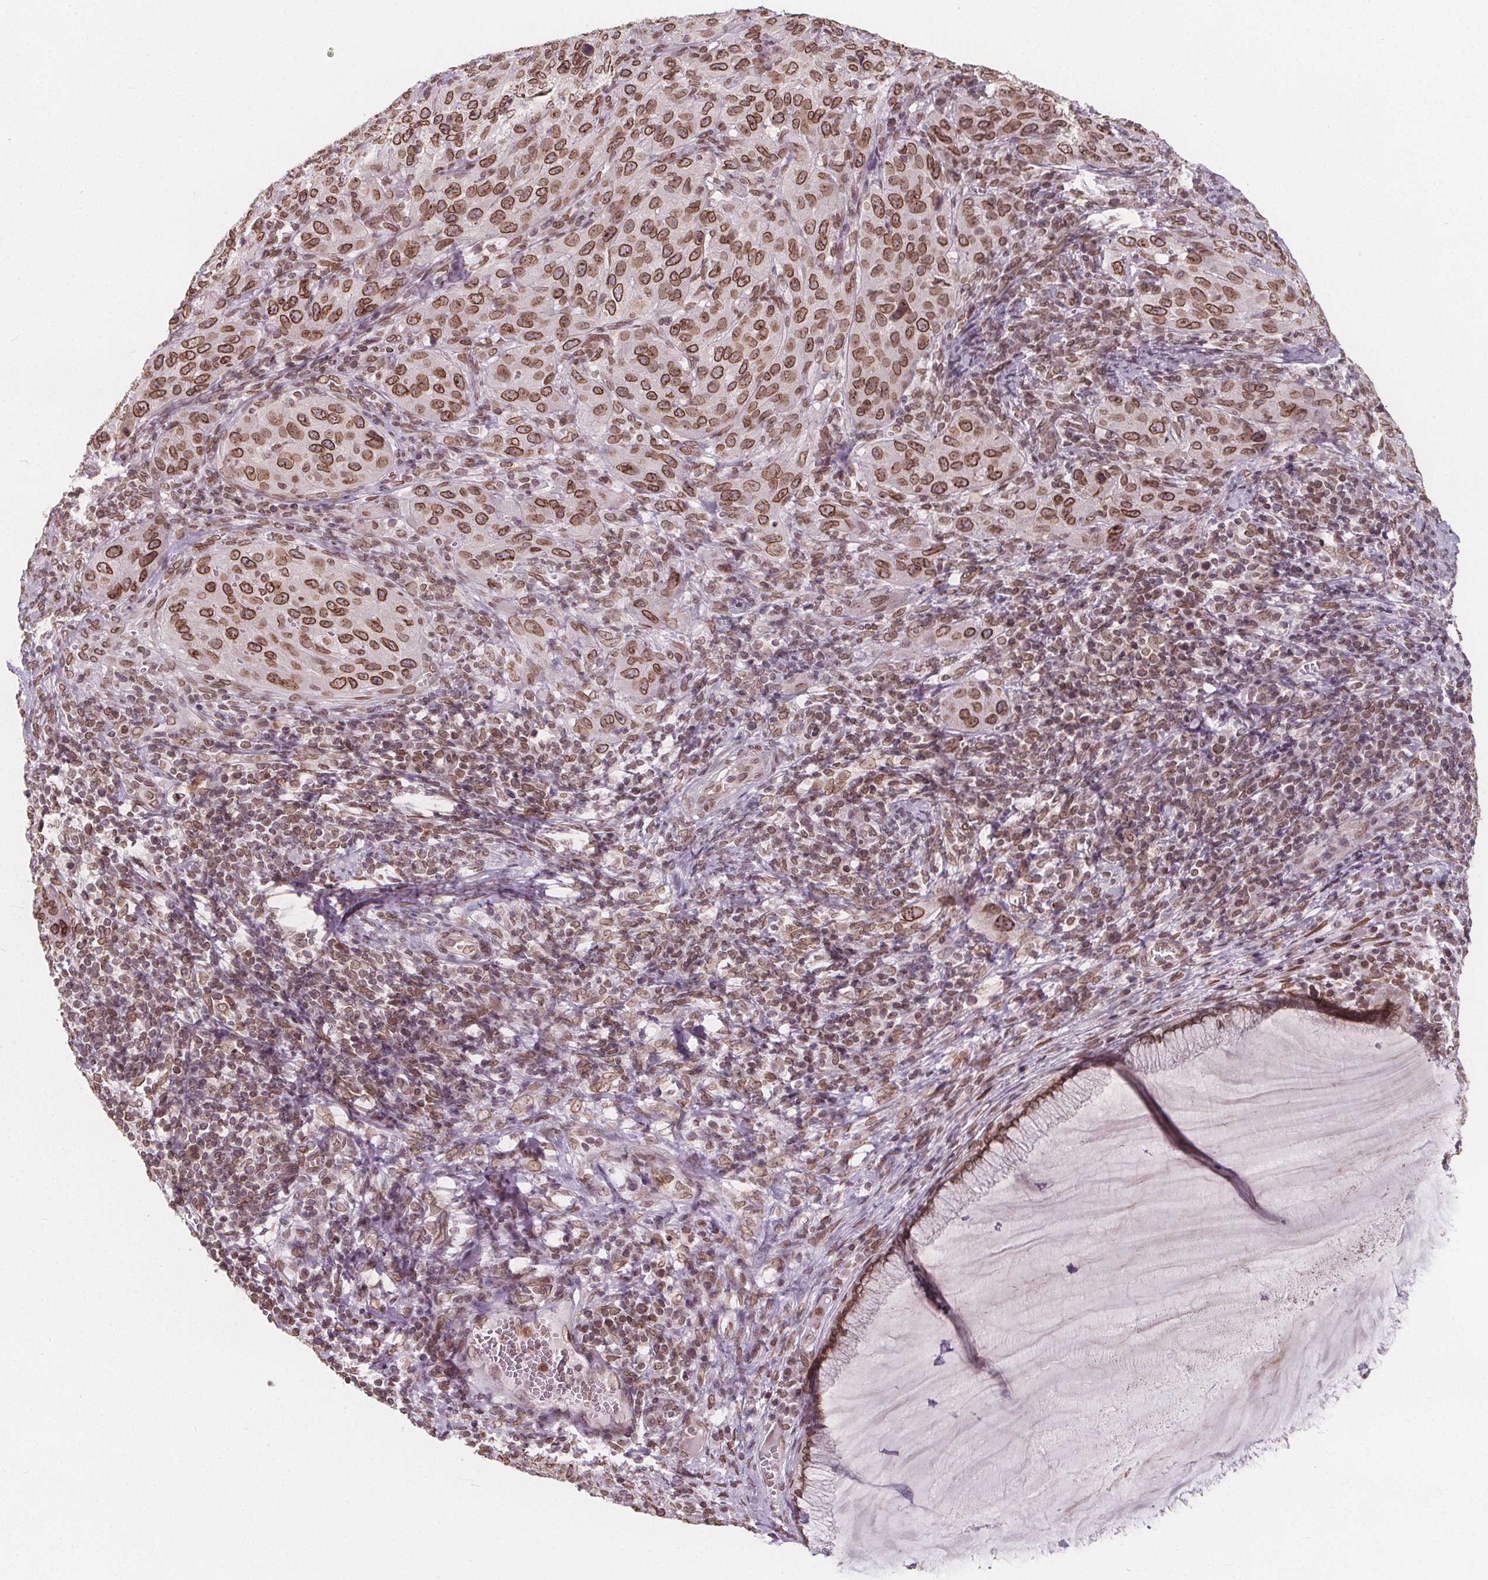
{"staining": {"intensity": "moderate", "quantity": ">75%", "location": "cytoplasmic/membranous,nuclear"}, "tissue": "cervical cancer", "cell_type": "Tumor cells", "image_type": "cancer", "snomed": [{"axis": "morphology", "description": "Normal tissue, NOS"}, {"axis": "morphology", "description": "Squamous cell carcinoma, NOS"}, {"axis": "topography", "description": "Cervix"}], "caption": "Protein staining demonstrates moderate cytoplasmic/membranous and nuclear staining in about >75% of tumor cells in cervical cancer (squamous cell carcinoma). The protein of interest is stained brown, and the nuclei are stained in blue (DAB (3,3'-diaminobenzidine) IHC with brightfield microscopy, high magnification).", "gene": "TTC39C", "patient": {"sex": "female", "age": 51}}